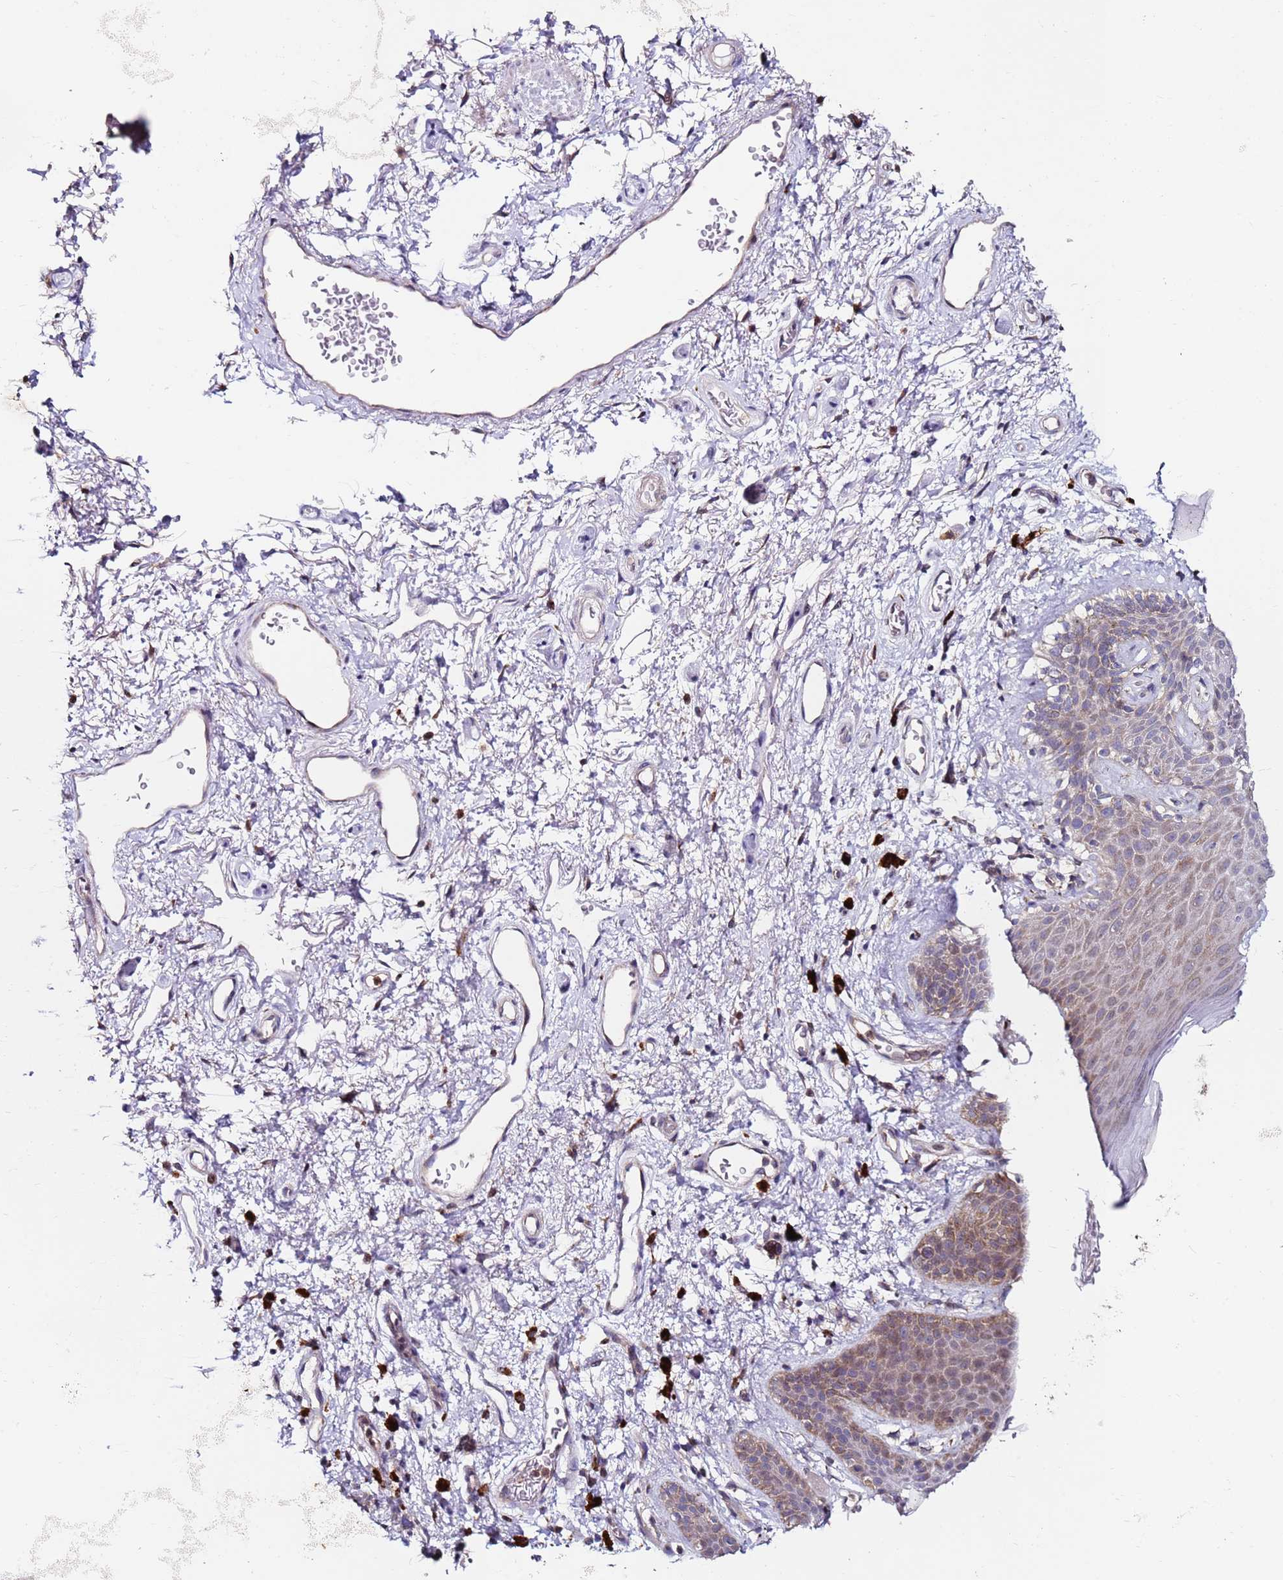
{"staining": {"intensity": "weak", "quantity": ">75%", "location": "cytoplasmic/membranous"}, "tissue": "skin", "cell_type": "Epidermal cells", "image_type": "normal", "snomed": [{"axis": "morphology", "description": "Normal tissue, NOS"}, {"axis": "topography", "description": "Anal"}], "caption": "Immunohistochemical staining of normal skin demonstrates >75% levels of weak cytoplasmic/membranous protein staining in about >75% of epidermal cells.", "gene": "CNOT9", "patient": {"sex": "female", "age": 46}}